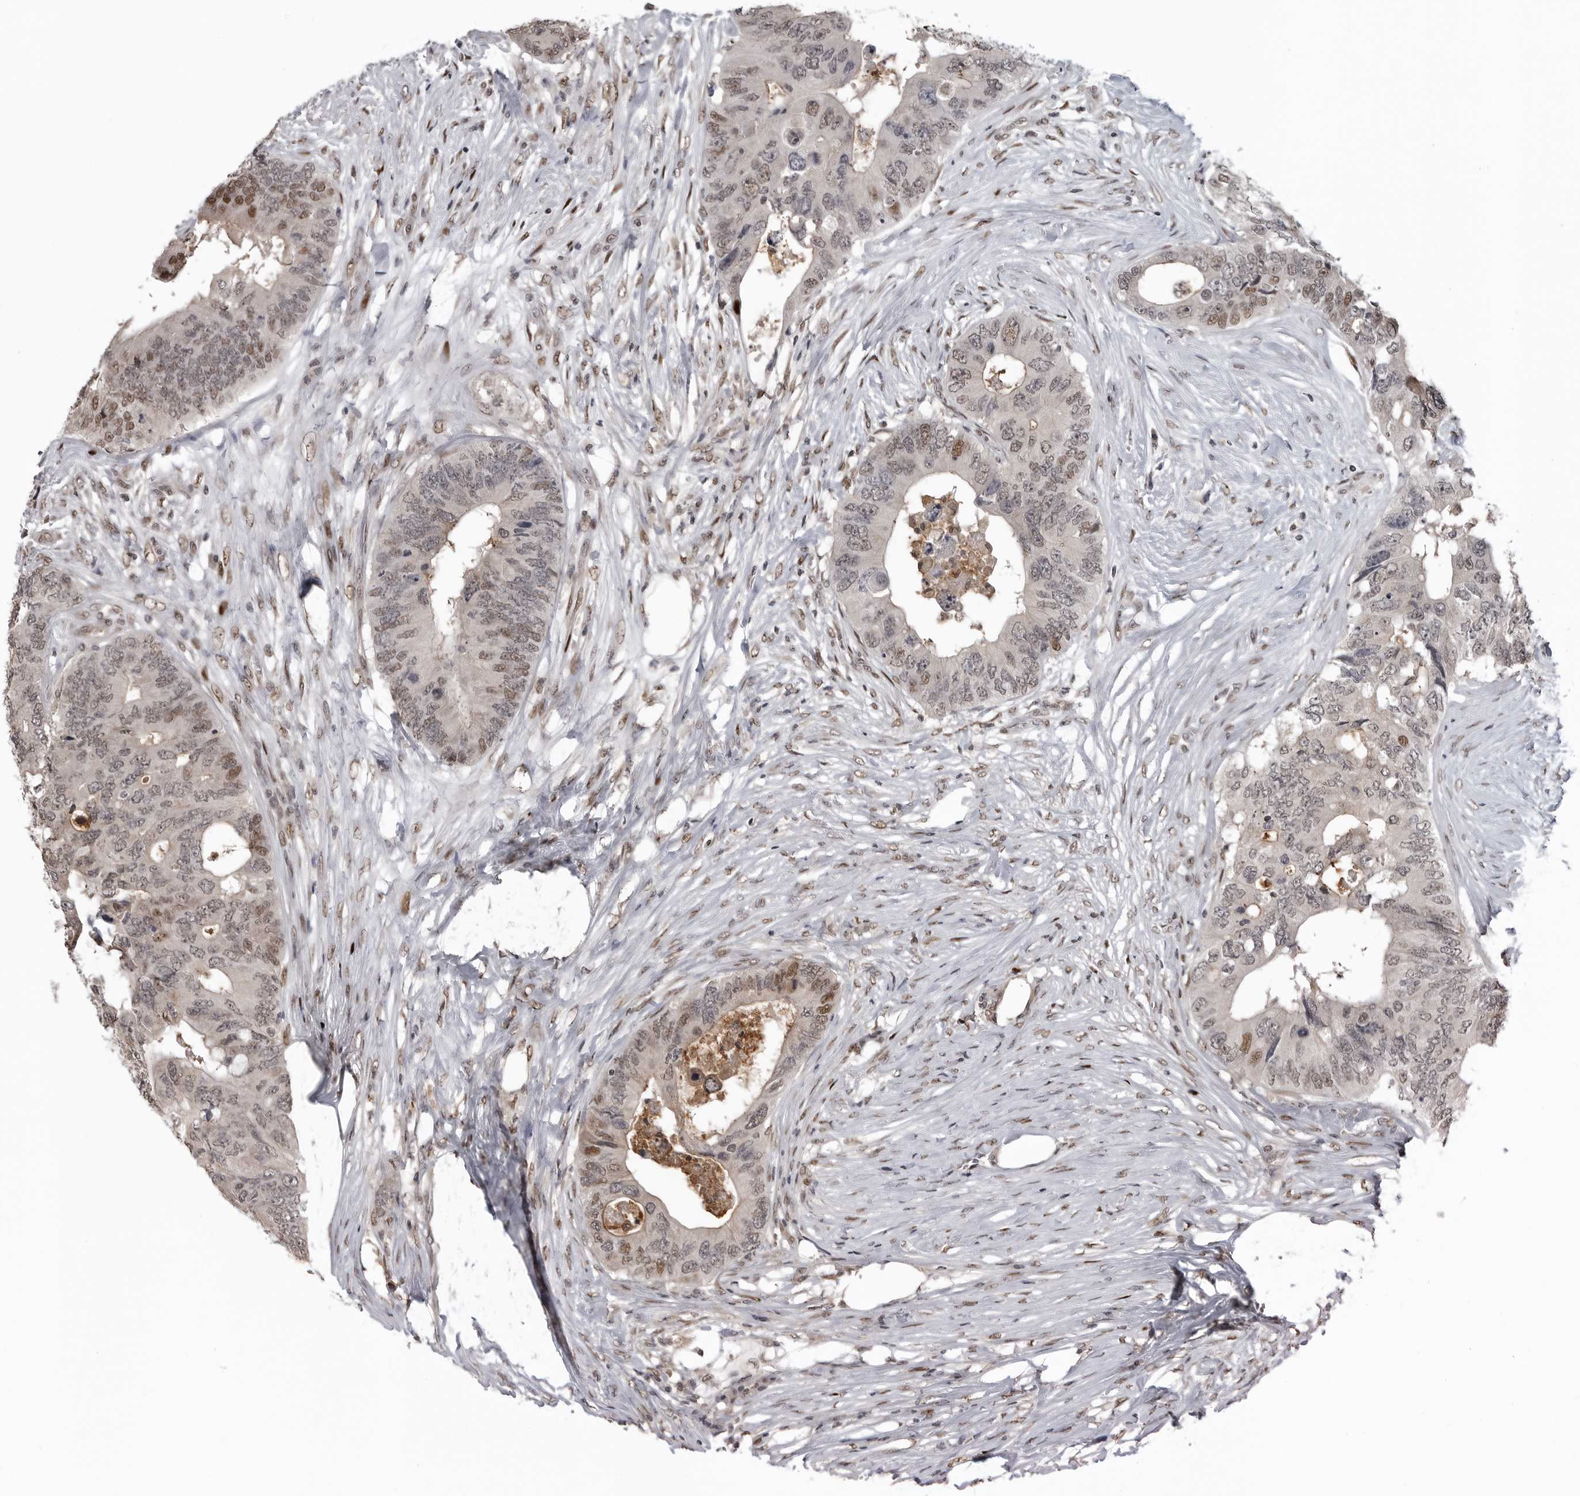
{"staining": {"intensity": "weak", "quantity": "25%-75%", "location": "nuclear"}, "tissue": "colorectal cancer", "cell_type": "Tumor cells", "image_type": "cancer", "snomed": [{"axis": "morphology", "description": "Adenocarcinoma, NOS"}, {"axis": "topography", "description": "Colon"}], "caption": "Immunohistochemistry (DAB) staining of colorectal cancer shows weak nuclear protein staining in approximately 25%-75% of tumor cells.", "gene": "C8orf58", "patient": {"sex": "male", "age": 71}}